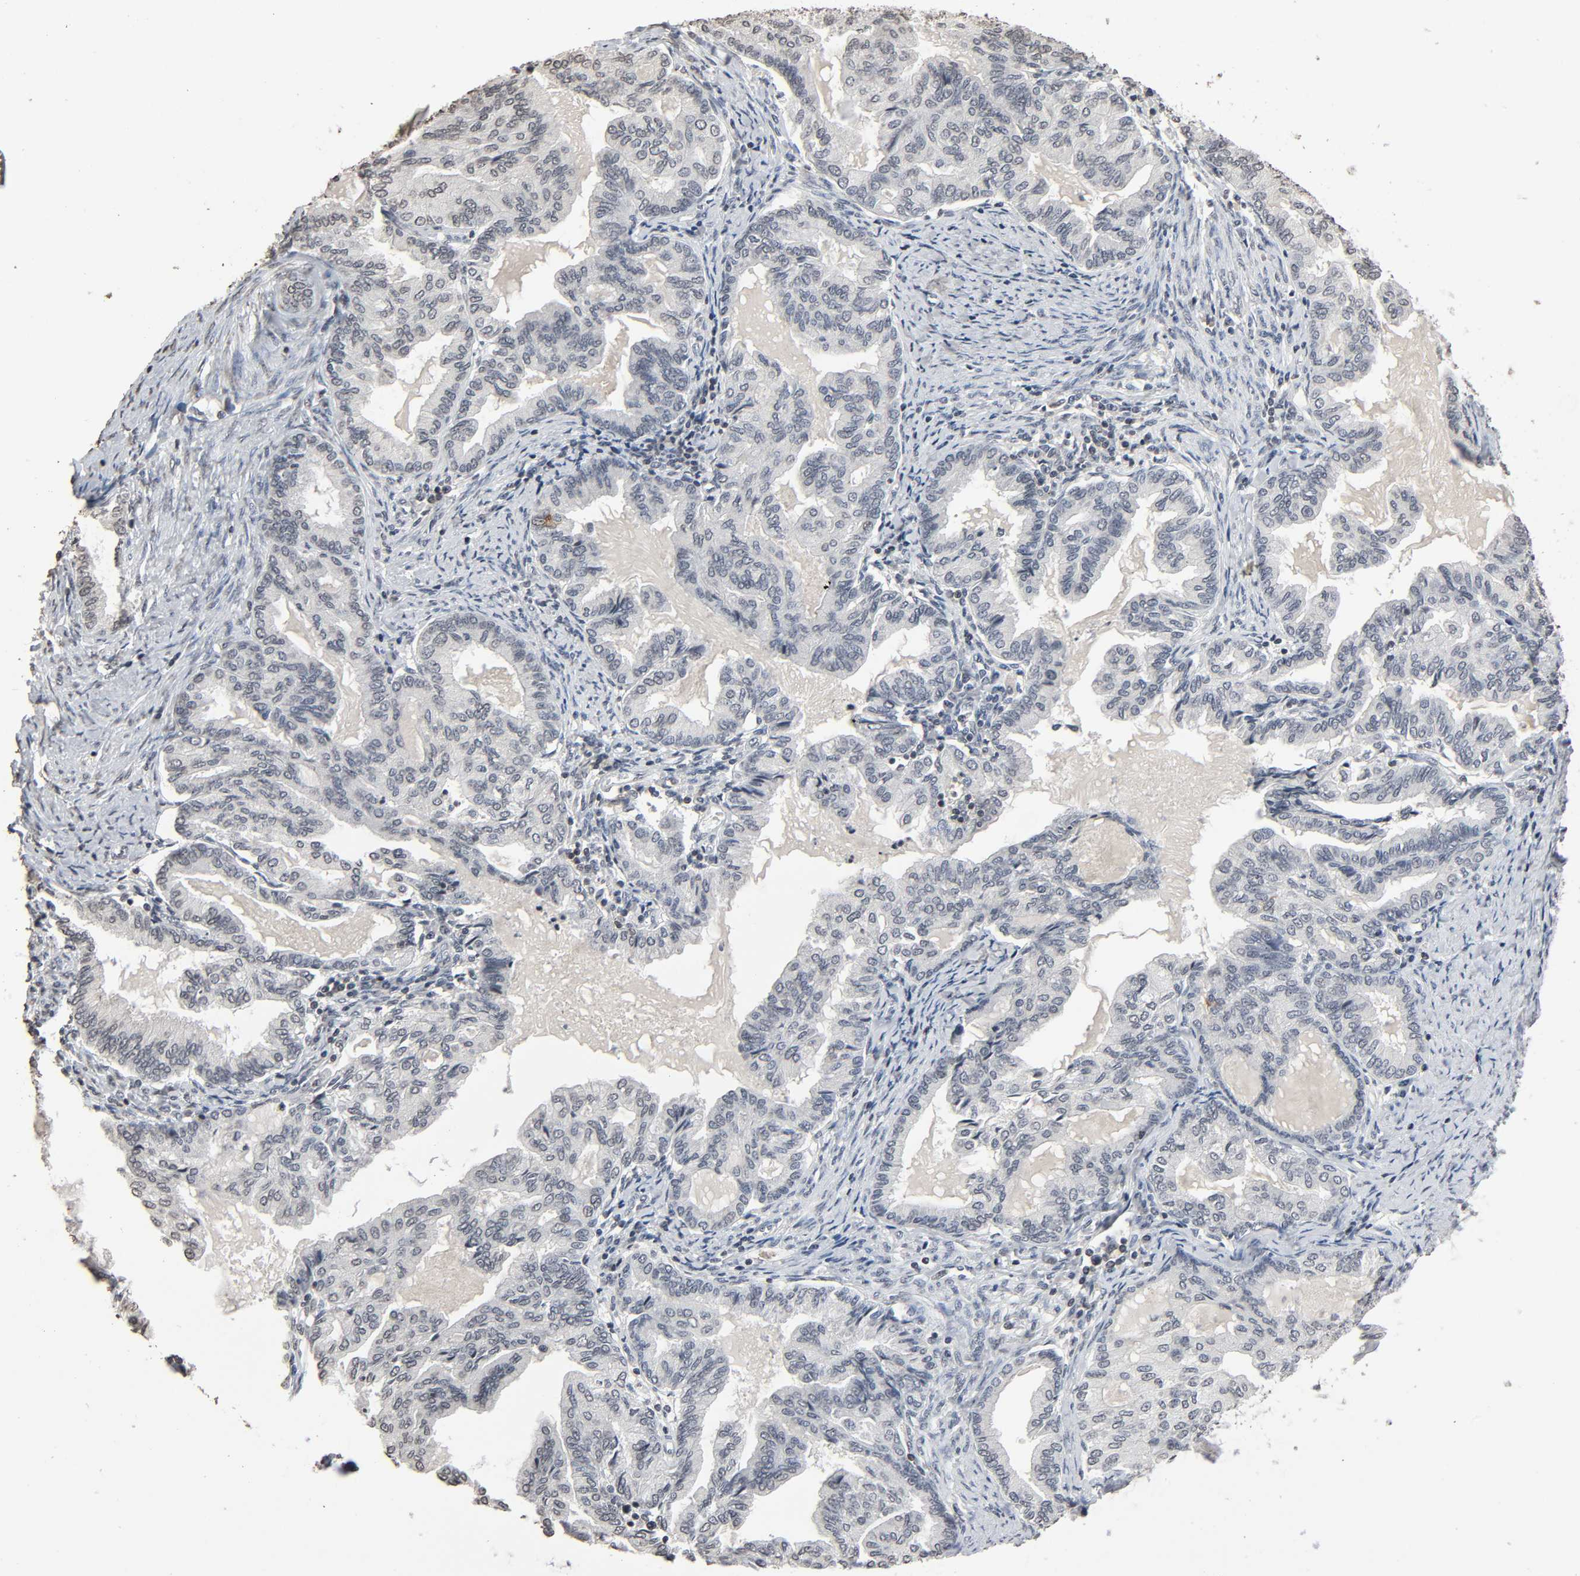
{"staining": {"intensity": "negative", "quantity": "none", "location": "none"}, "tissue": "endometrial cancer", "cell_type": "Tumor cells", "image_type": "cancer", "snomed": [{"axis": "morphology", "description": "Adenocarcinoma, NOS"}, {"axis": "topography", "description": "Endometrium"}], "caption": "Endometrial cancer was stained to show a protein in brown. There is no significant positivity in tumor cells.", "gene": "STK4", "patient": {"sex": "female", "age": 86}}